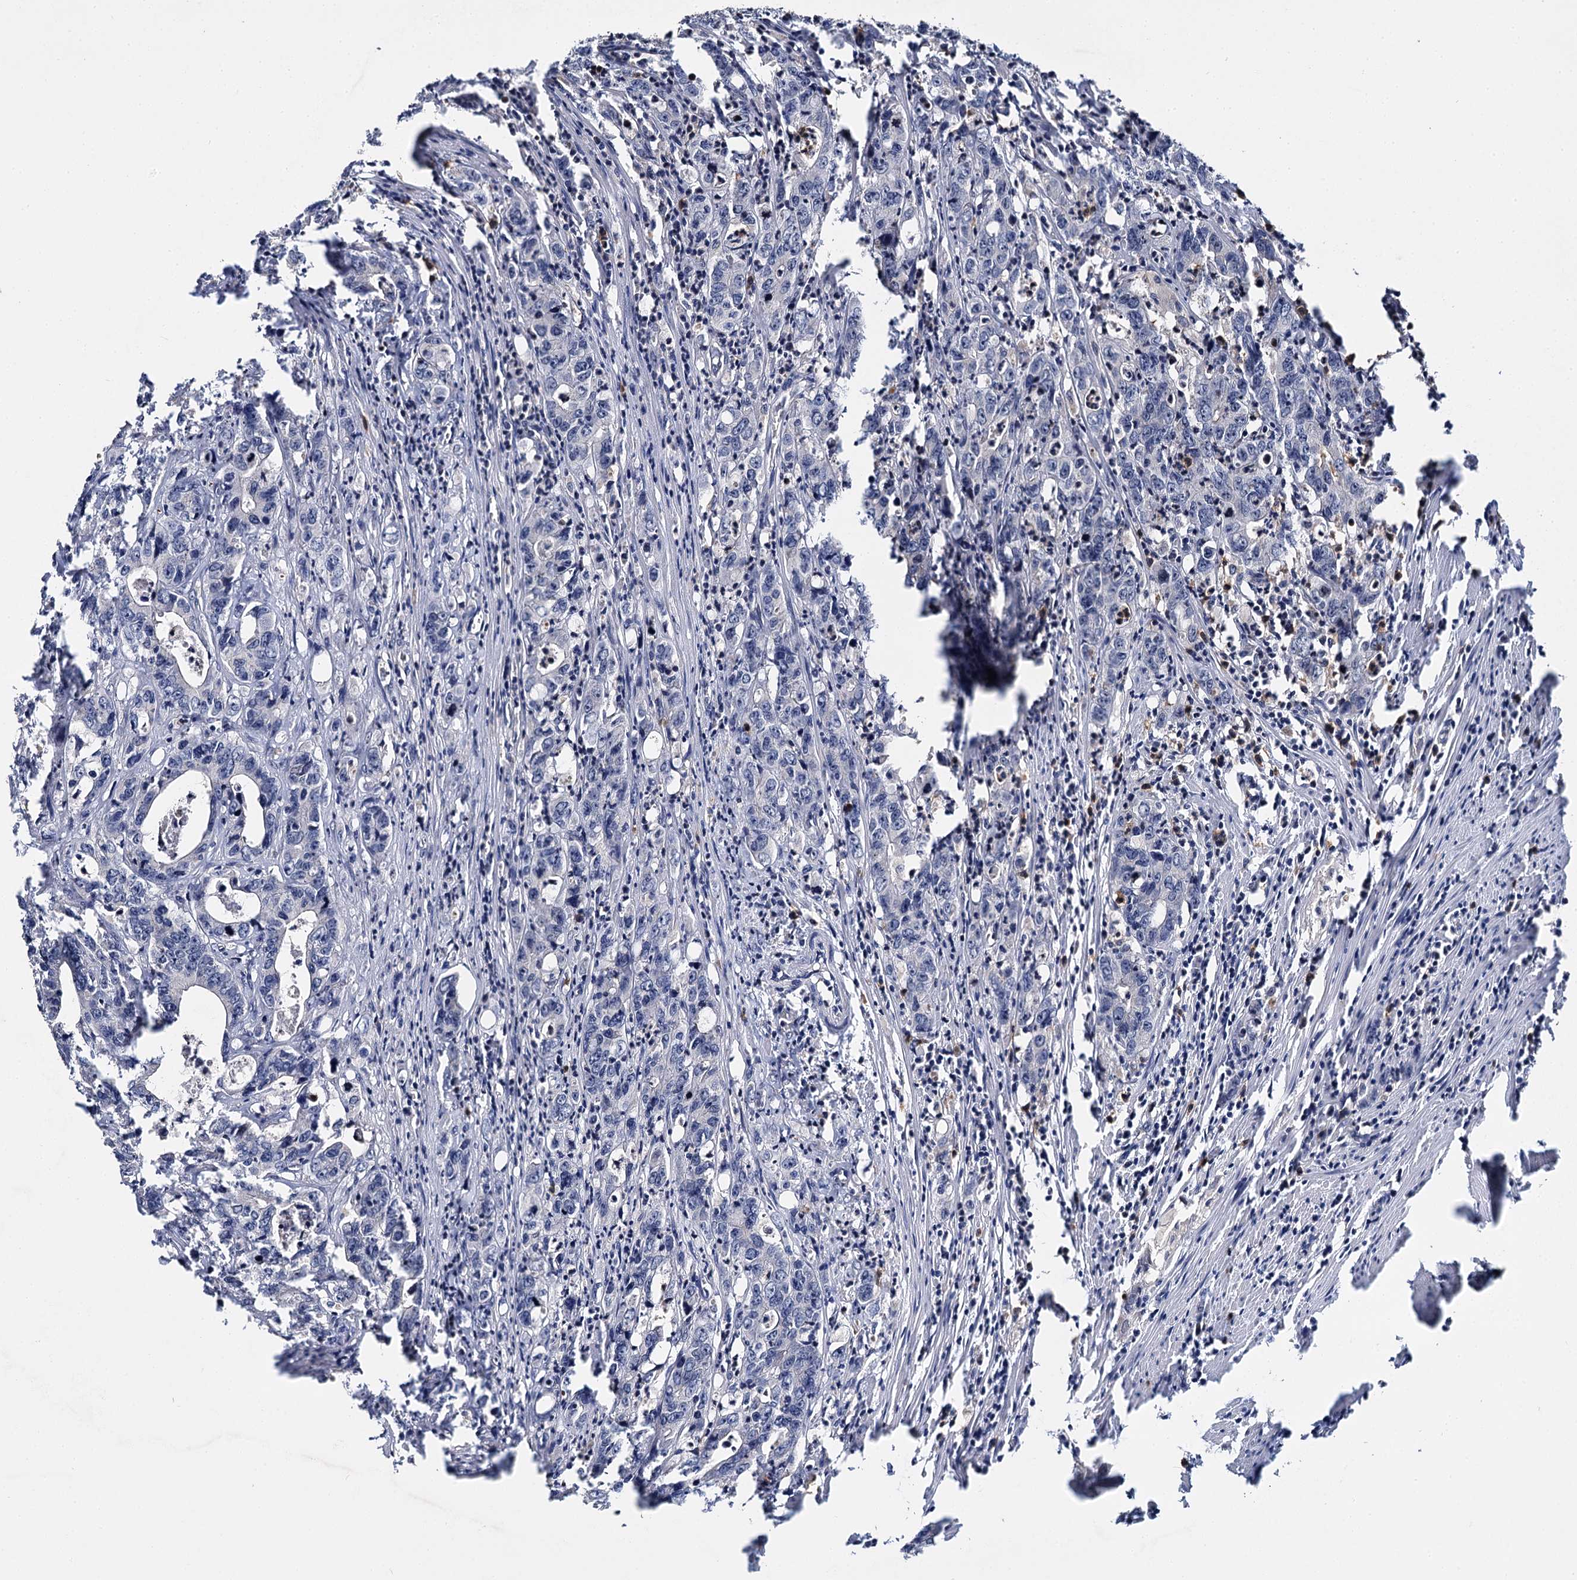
{"staining": {"intensity": "negative", "quantity": "none", "location": "none"}, "tissue": "colorectal cancer", "cell_type": "Tumor cells", "image_type": "cancer", "snomed": [{"axis": "morphology", "description": "Adenocarcinoma, NOS"}, {"axis": "topography", "description": "Colon"}], "caption": "Immunohistochemical staining of colorectal cancer shows no significant positivity in tumor cells.", "gene": "SUPT20H", "patient": {"sex": "female", "age": 75}}